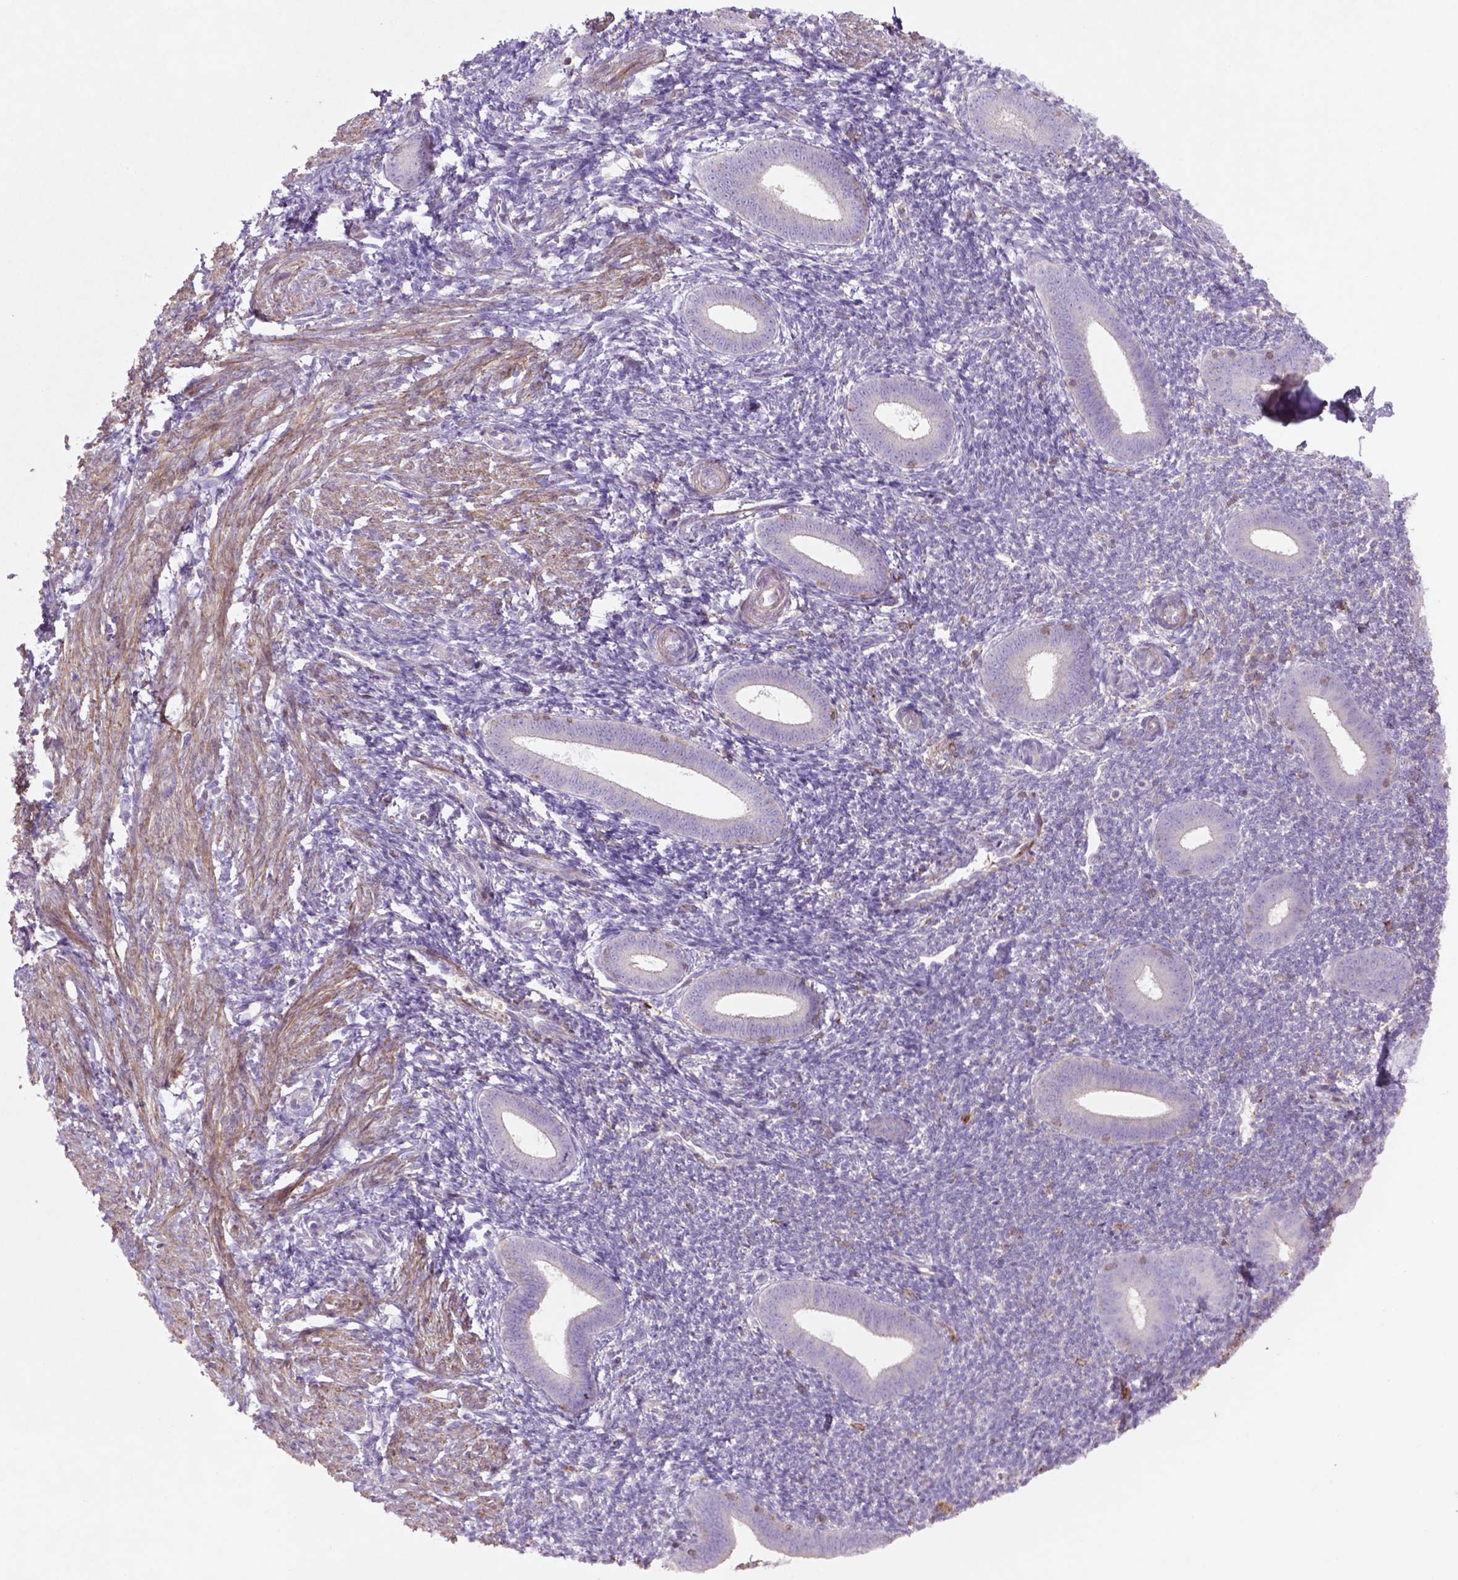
{"staining": {"intensity": "negative", "quantity": "none", "location": "none"}, "tissue": "endometrium", "cell_type": "Cells in endometrial stroma", "image_type": "normal", "snomed": [{"axis": "morphology", "description": "Normal tissue, NOS"}, {"axis": "topography", "description": "Endometrium"}], "caption": "Immunohistochemistry histopathology image of benign human endometrium stained for a protein (brown), which shows no staining in cells in endometrial stroma. (DAB IHC with hematoxylin counter stain).", "gene": "BMP4", "patient": {"sex": "female", "age": 25}}